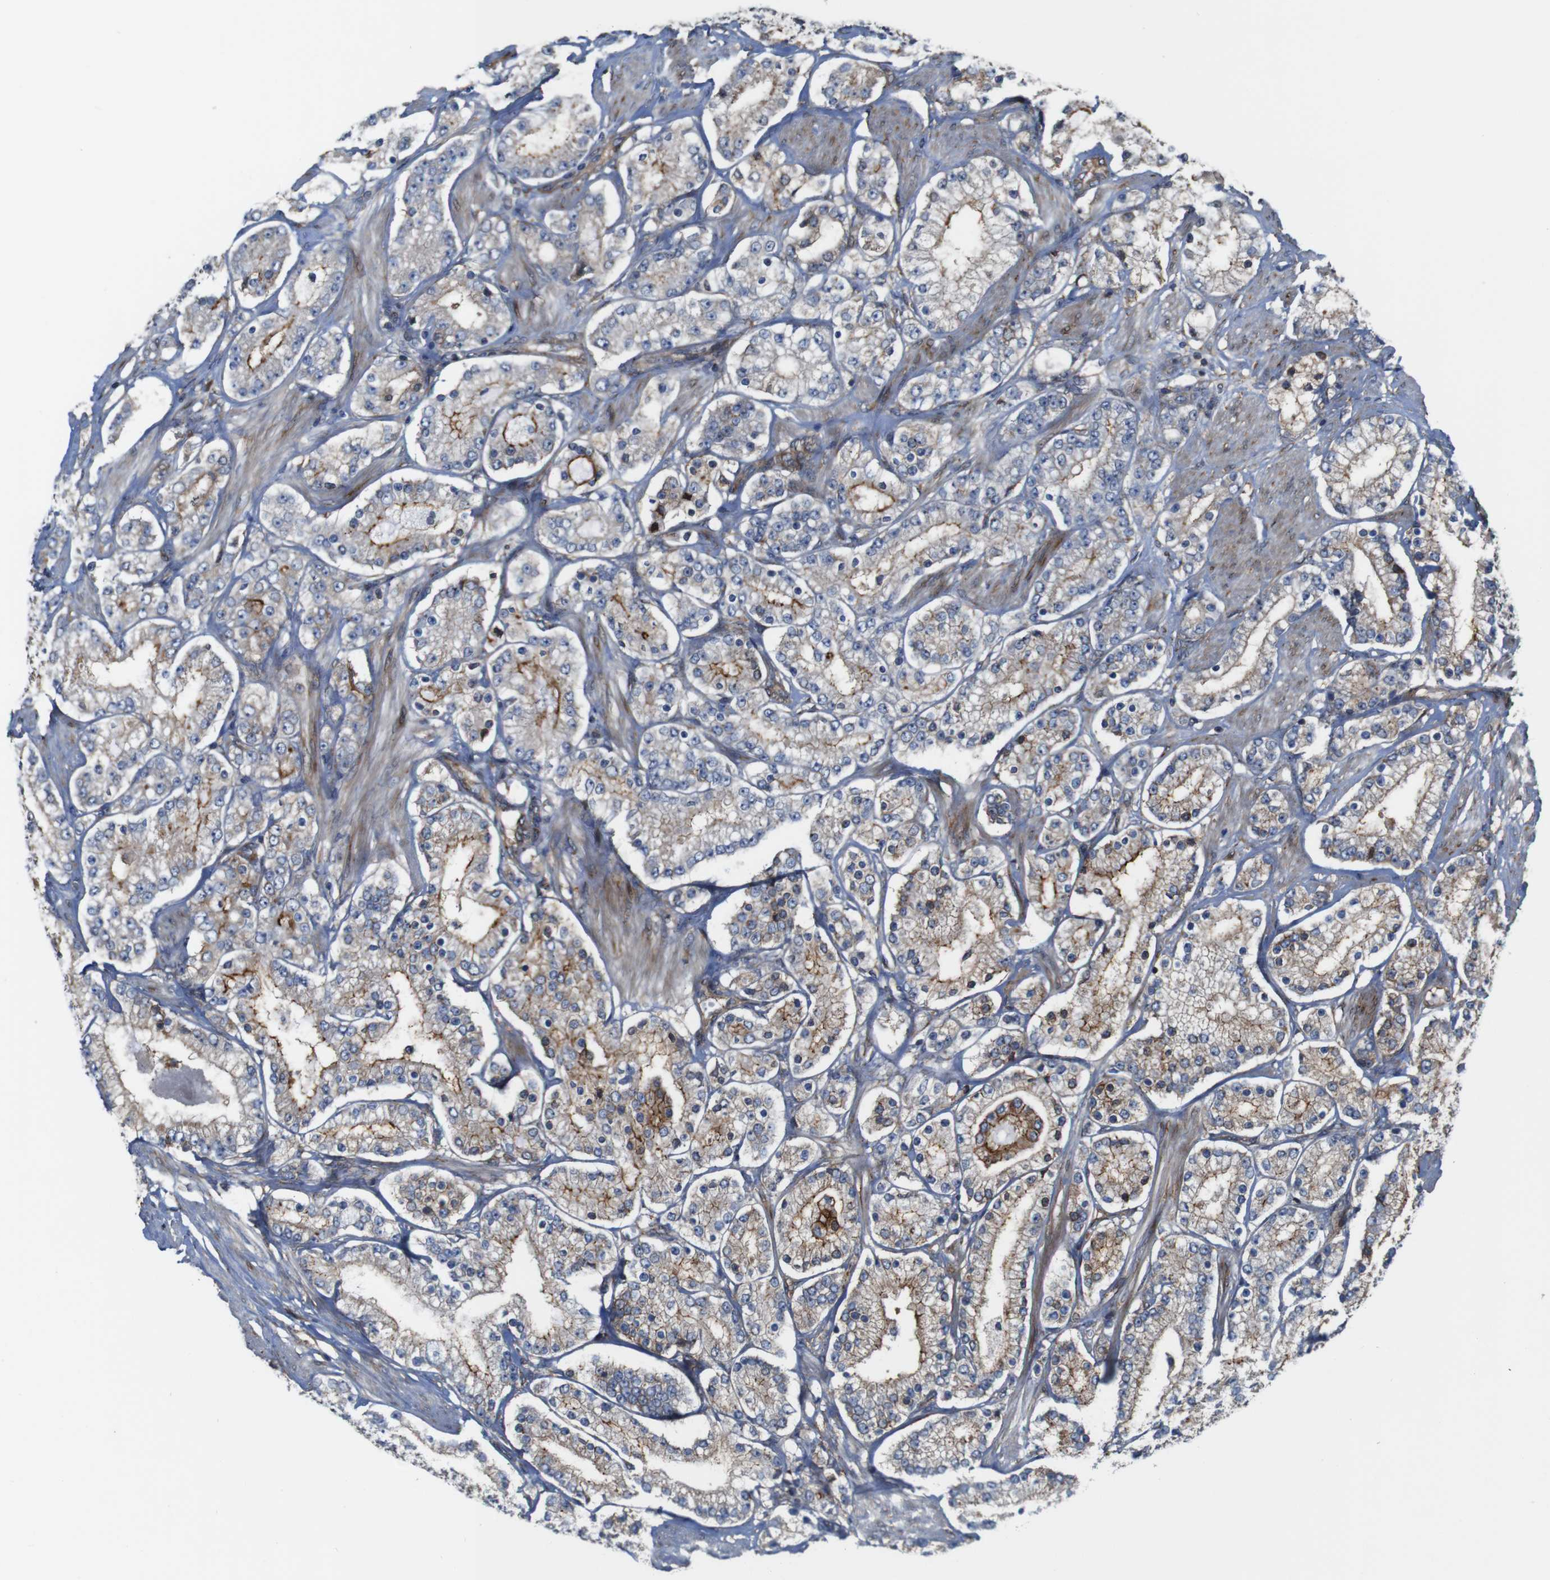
{"staining": {"intensity": "moderate", "quantity": ">75%", "location": "cytoplasmic/membranous"}, "tissue": "prostate cancer", "cell_type": "Tumor cells", "image_type": "cancer", "snomed": [{"axis": "morphology", "description": "Adenocarcinoma, Low grade"}, {"axis": "topography", "description": "Prostate"}], "caption": "Prostate cancer (adenocarcinoma (low-grade)) was stained to show a protein in brown. There is medium levels of moderate cytoplasmic/membranous expression in about >75% of tumor cells. Using DAB (3,3'-diaminobenzidine) (brown) and hematoxylin (blue) stains, captured at high magnification using brightfield microscopy.", "gene": "PCOLCE2", "patient": {"sex": "male", "age": 63}}